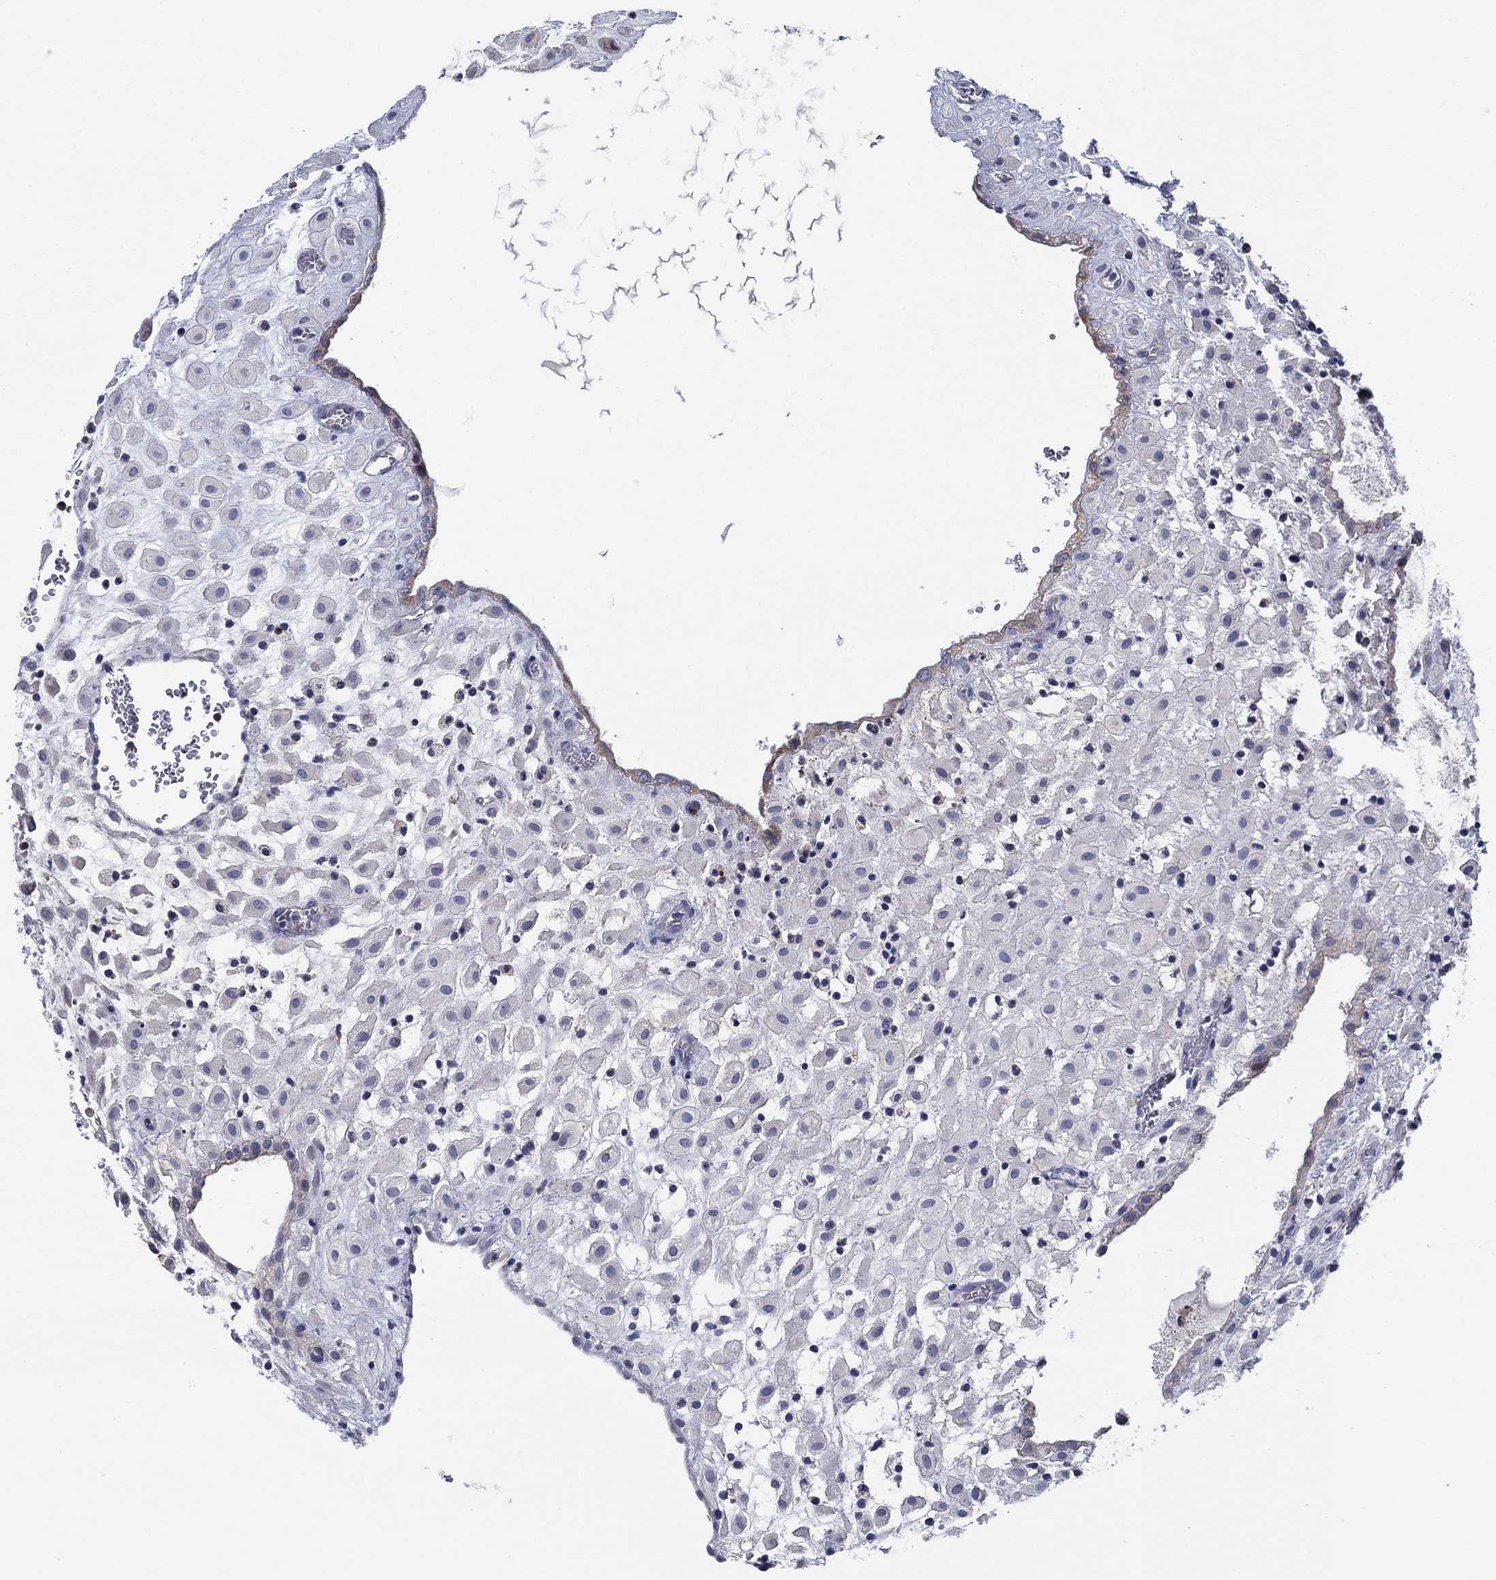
{"staining": {"intensity": "negative", "quantity": "none", "location": "none"}, "tissue": "placenta", "cell_type": "Decidual cells", "image_type": "normal", "snomed": [{"axis": "morphology", "description": "Normal tissue, NOS"}, {"axis": "topography", "description": "Placenta"}], "caption": "Protein analysis of unremarkable placenta displays no significant expression in decidual cells. (Stains: DAB immunohistochemistry (IHC) with hematoxylin counter stain, Microscopy: brightfield microscopy at high magnification).", "gene": "CFAP61", "patient": {"sex": "female", "age": 24}}